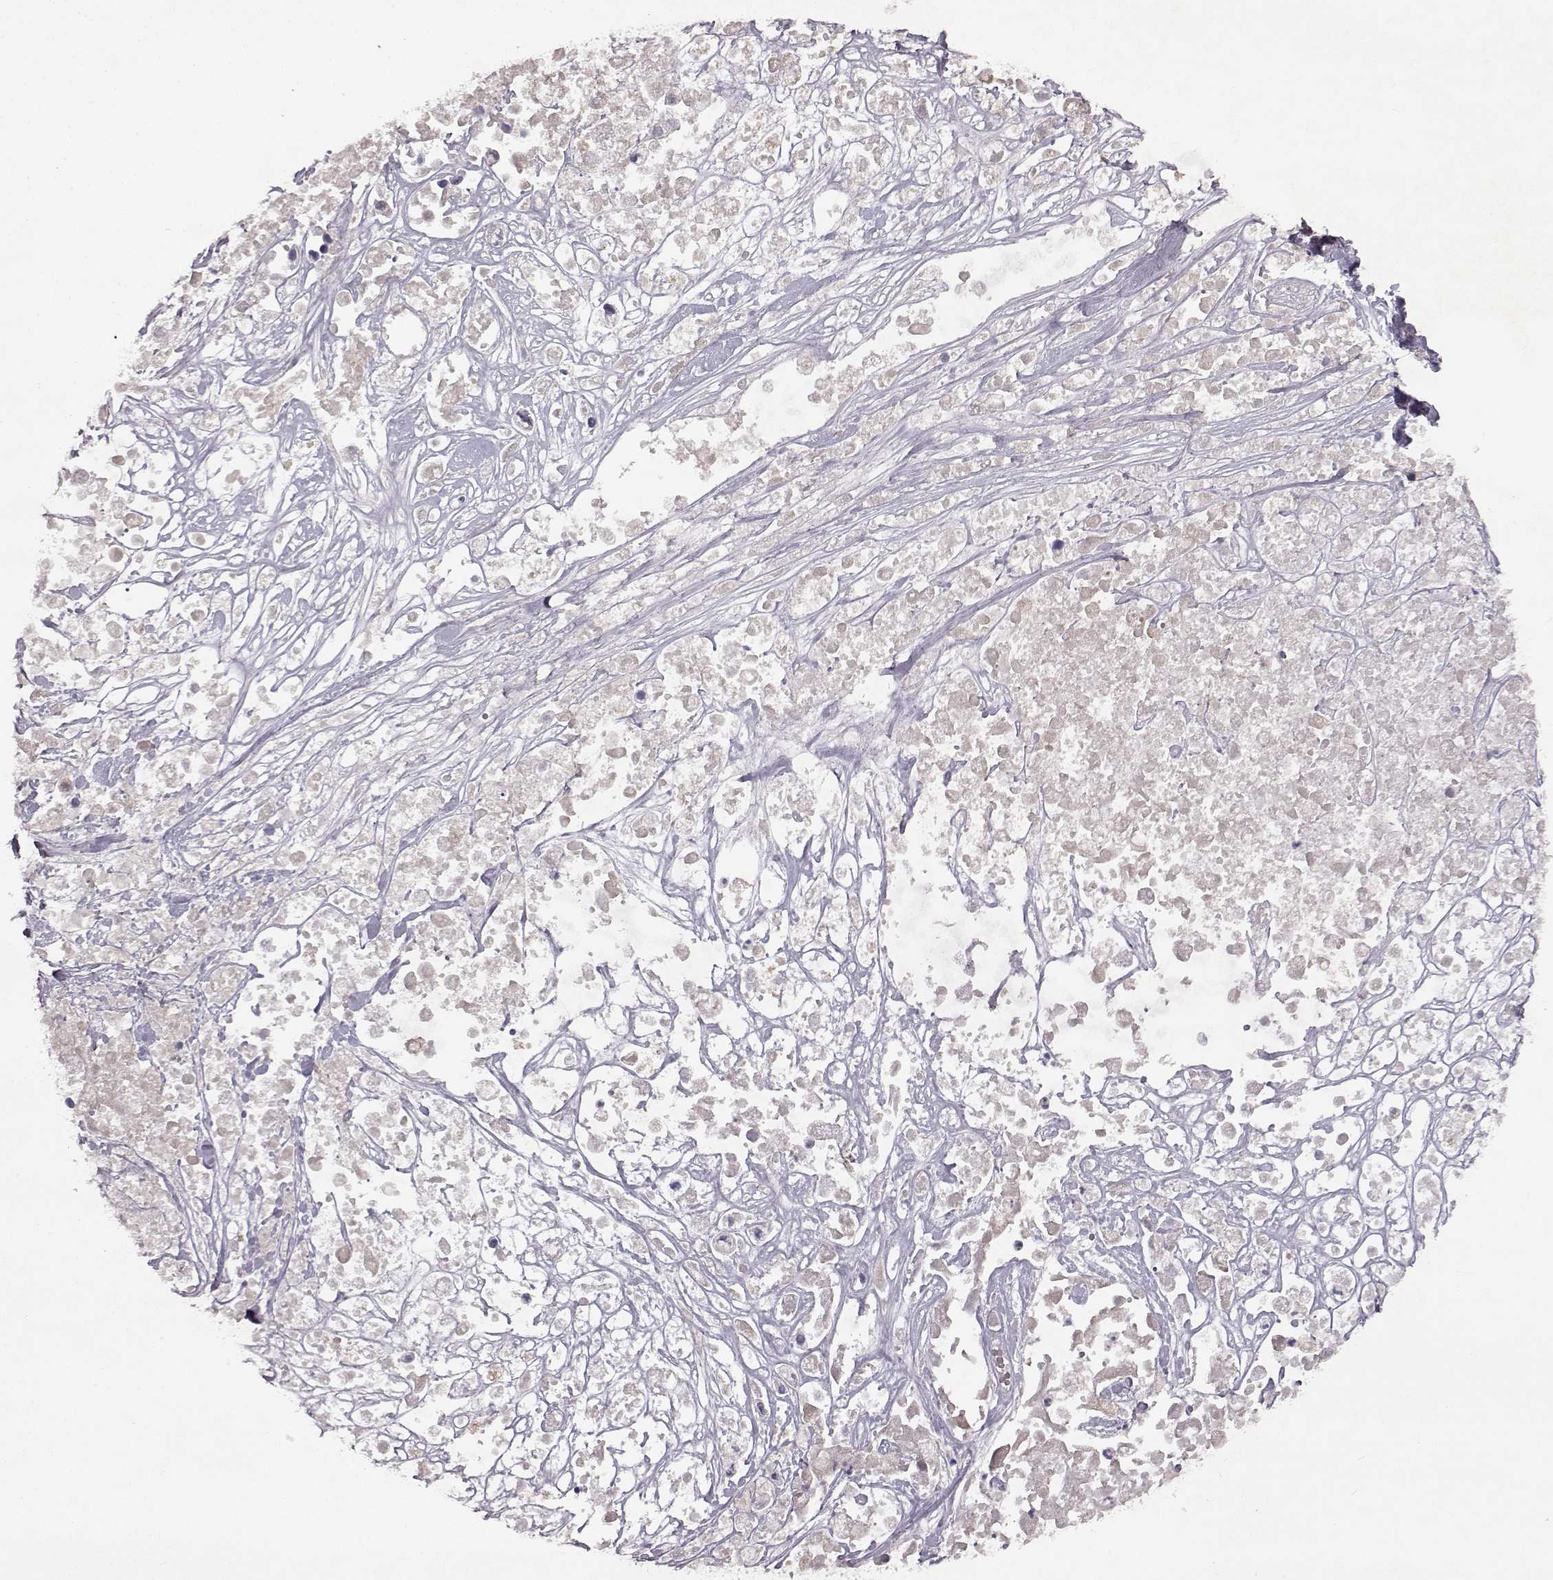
{"staining": {"intensity": "negative", "quantity": "none", "location": "none"}, "tissue": "pancreatic cancer", "cell_type": "Tumor cells", "image_type": "cancer", "snomed": [{"axis": "morphology", "description": "Adenocarcinoma, NOS"}, {"axis": "topography", "description": "Pancreas"}], "caption": "IHC micrograph of neoplastic tissue: human pancreatic cancer stained with DAB (3,3'-diaminobenzidine) exhibits no significant protein positivity in tumor cells.", "gene": "SPAG17", "patient": {"sex": "male", "age": 44}}